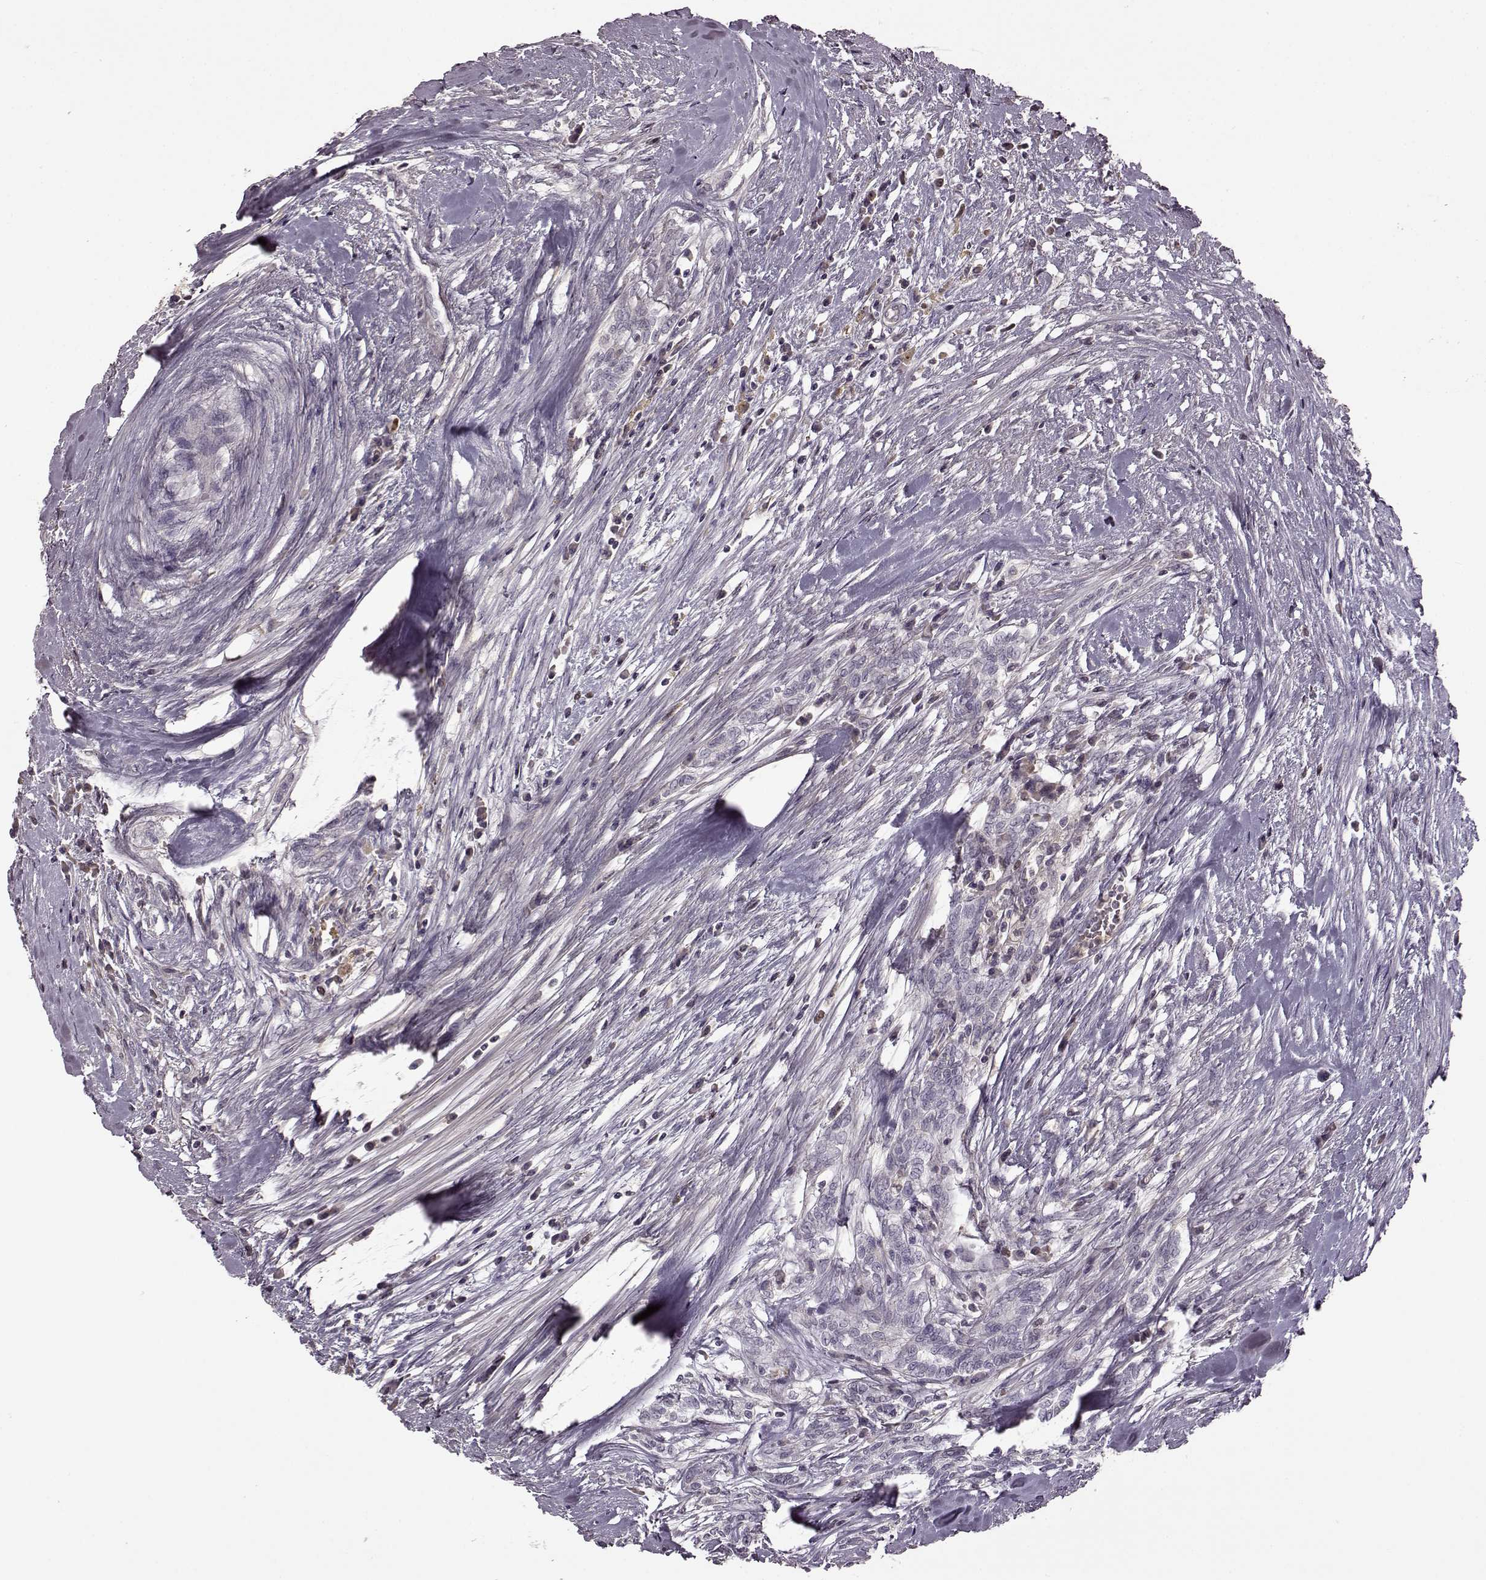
{"staining": {"intensity": "negative", "quantity": "none", "location": "none"}, "tissue": "testis cancer", "cell_type": "Tumor cells", "image_type": "cancer", "snomed": [{"axis": "morphology", "description": "Carcinoma, Embryonal, NOS"}, {"axis": "topography", "description": "Testis"}], "caption": "There is no significant positivity in tumor cells of embryonal carcinoma (testis). The staining is performed using DAB brown chromogen with nuclei counter-stained in using hematoxylin.", "gene": "CNGA3", "patient": {"sex": "male", "age": 37}}